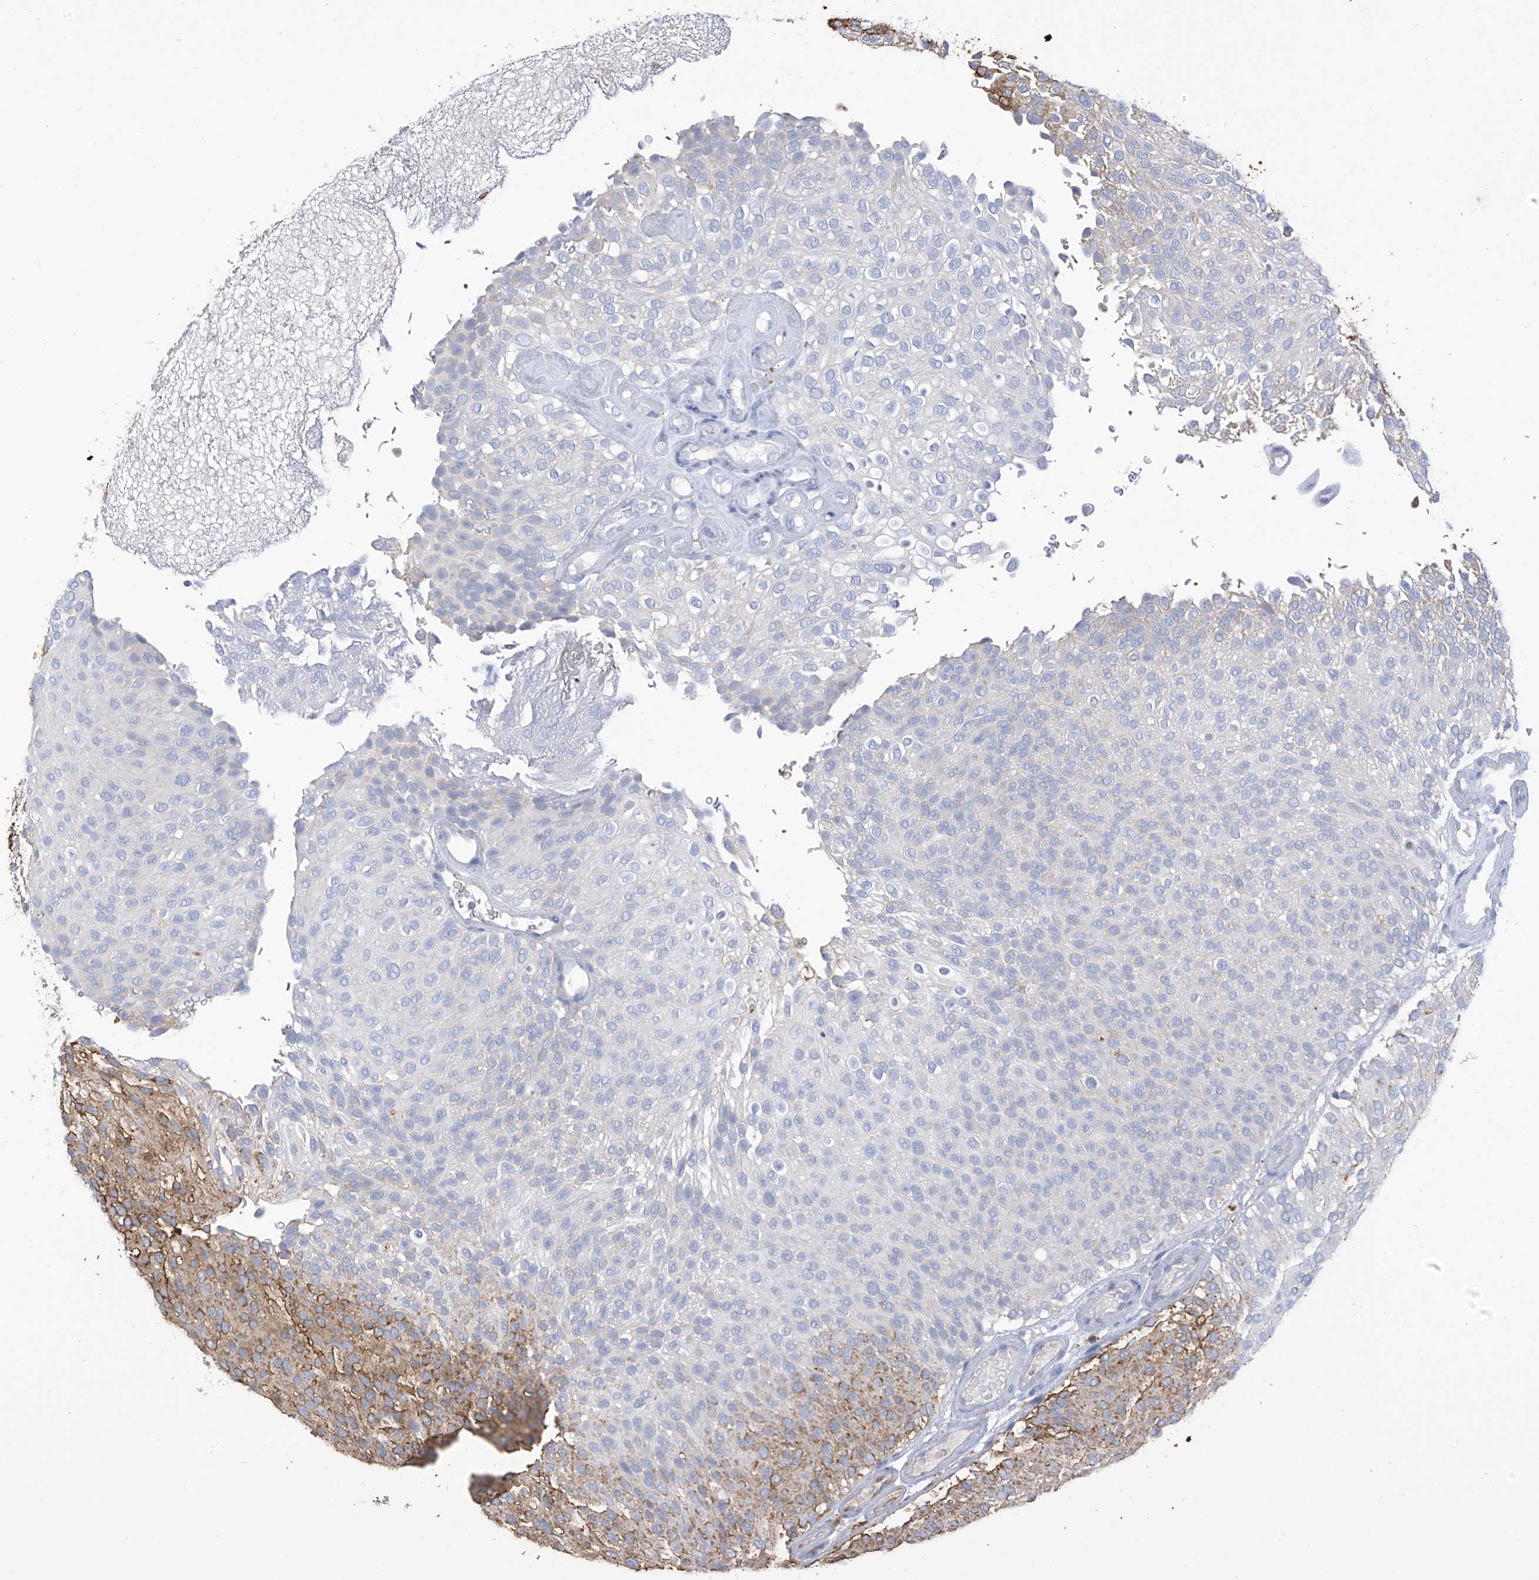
{"staining": {"intensity": "negative", "quantity": "none", "location": "none"}, "tissue": "urothelial cancer", "cell_type": "Tumor cells", "image_type": "cancer", "snomed": [{"axis": "morphology", "description": "Urothelial carcinoma, Low grade"}, {"axis": "topography", "description": "Urinary bladder"}], "caption": "The image displays no staining of tumor cells in urothelial carcinoma (low-grade). (DAB immunohistochemistry (IHC), high magnification).", "gene": "OGT", "patient": {"sex": "male", "age": 78}}